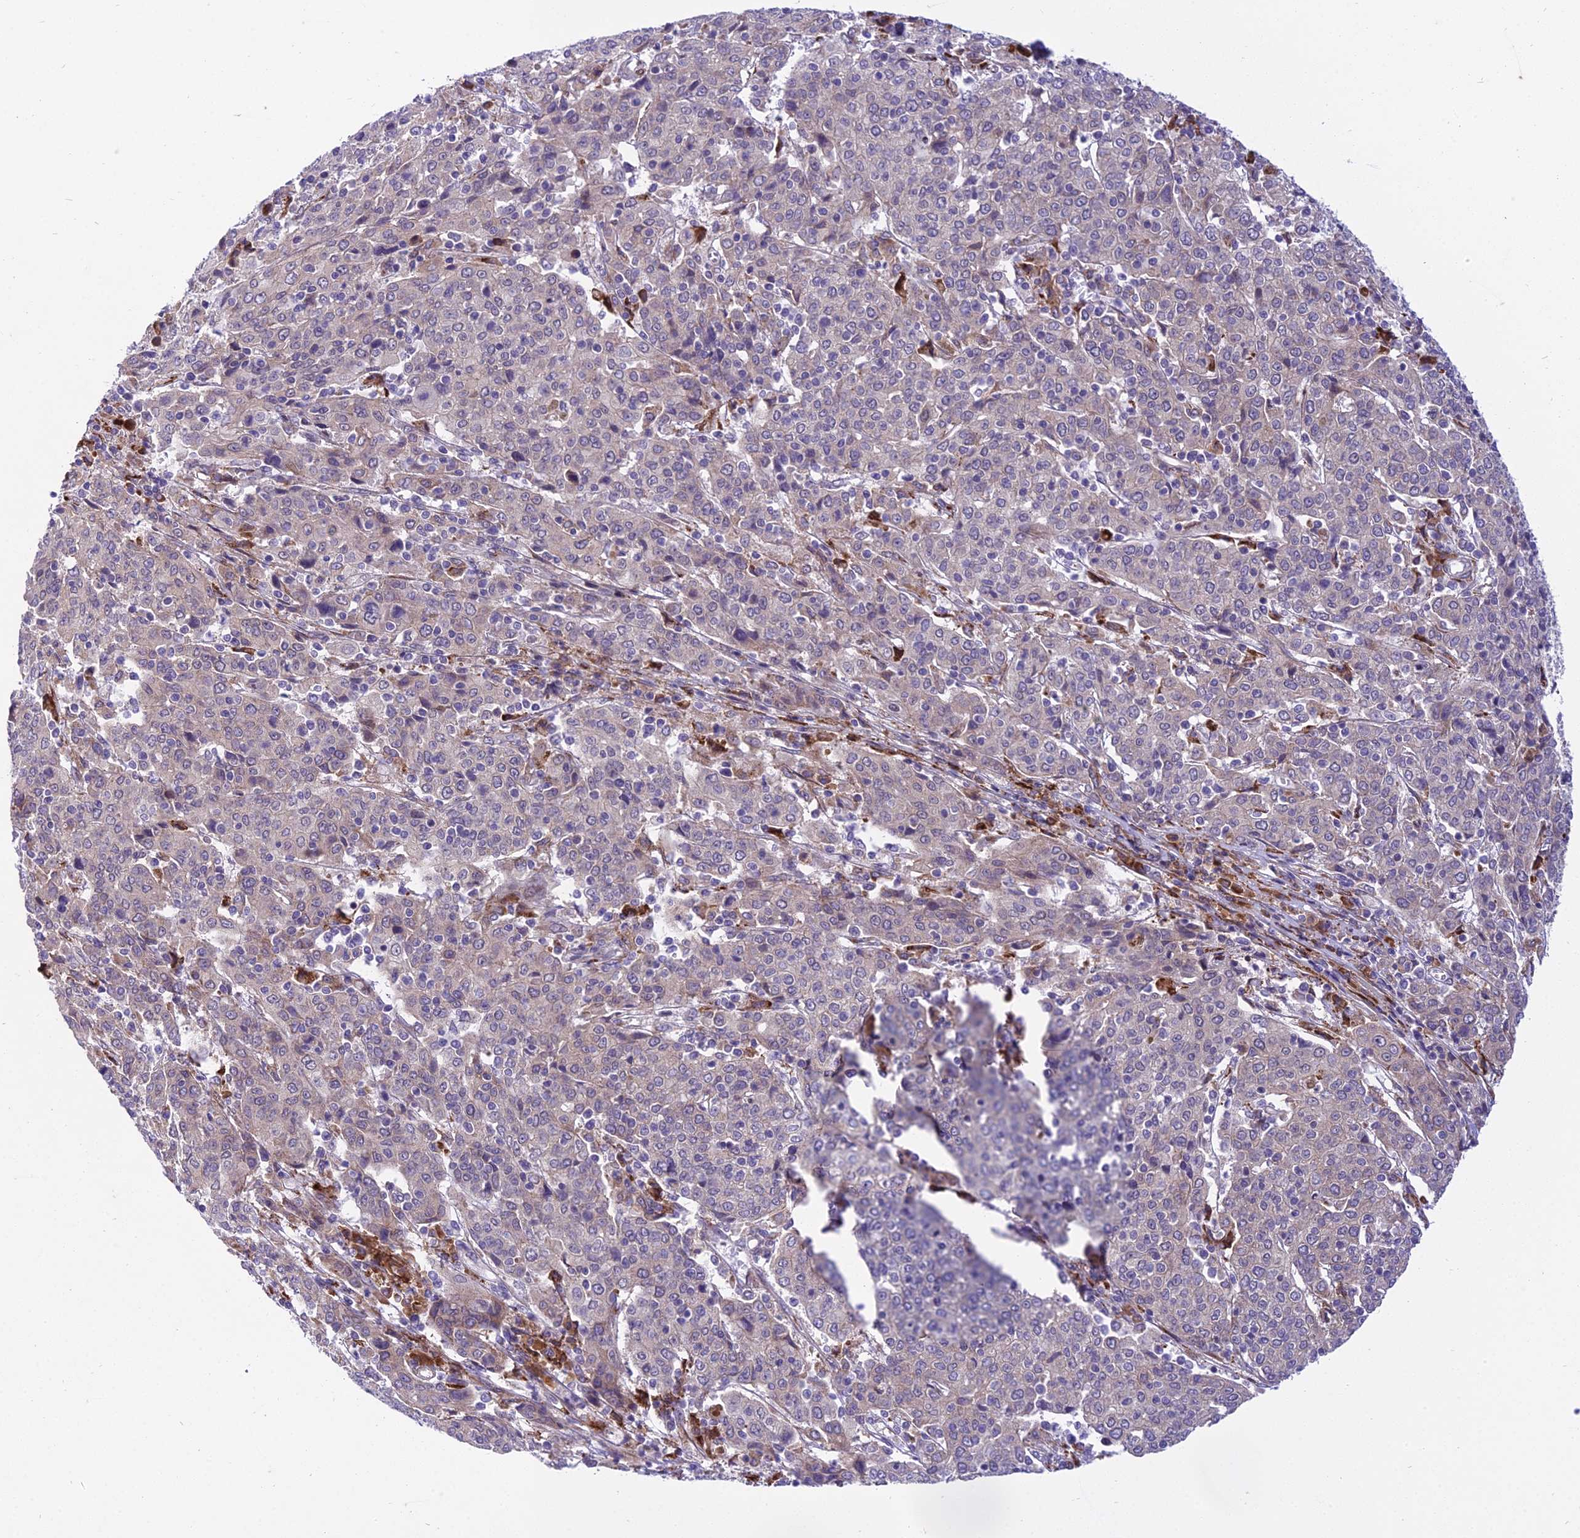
{"staining": {"intensity": "negative", "quantity": "none", "location": "none"}, "tissue": "cervical cancer", "cell_type": "Tumor cells", "image_type": "cancer", "snomed": [{"axis": "morphology", "description": "Squamous cell carcinoma, NOS"}, {"axis": "topography", "description": "Cervix"}], "caption": "DAB (3,3'-diaminobenzidine) immunohistochemical staining of cervical cancer (squamous cell carcinoma) displays no significant positivity in tumor cells.", "gene": "NEURL2", "patient": {"sex": "female", "age": 67}}